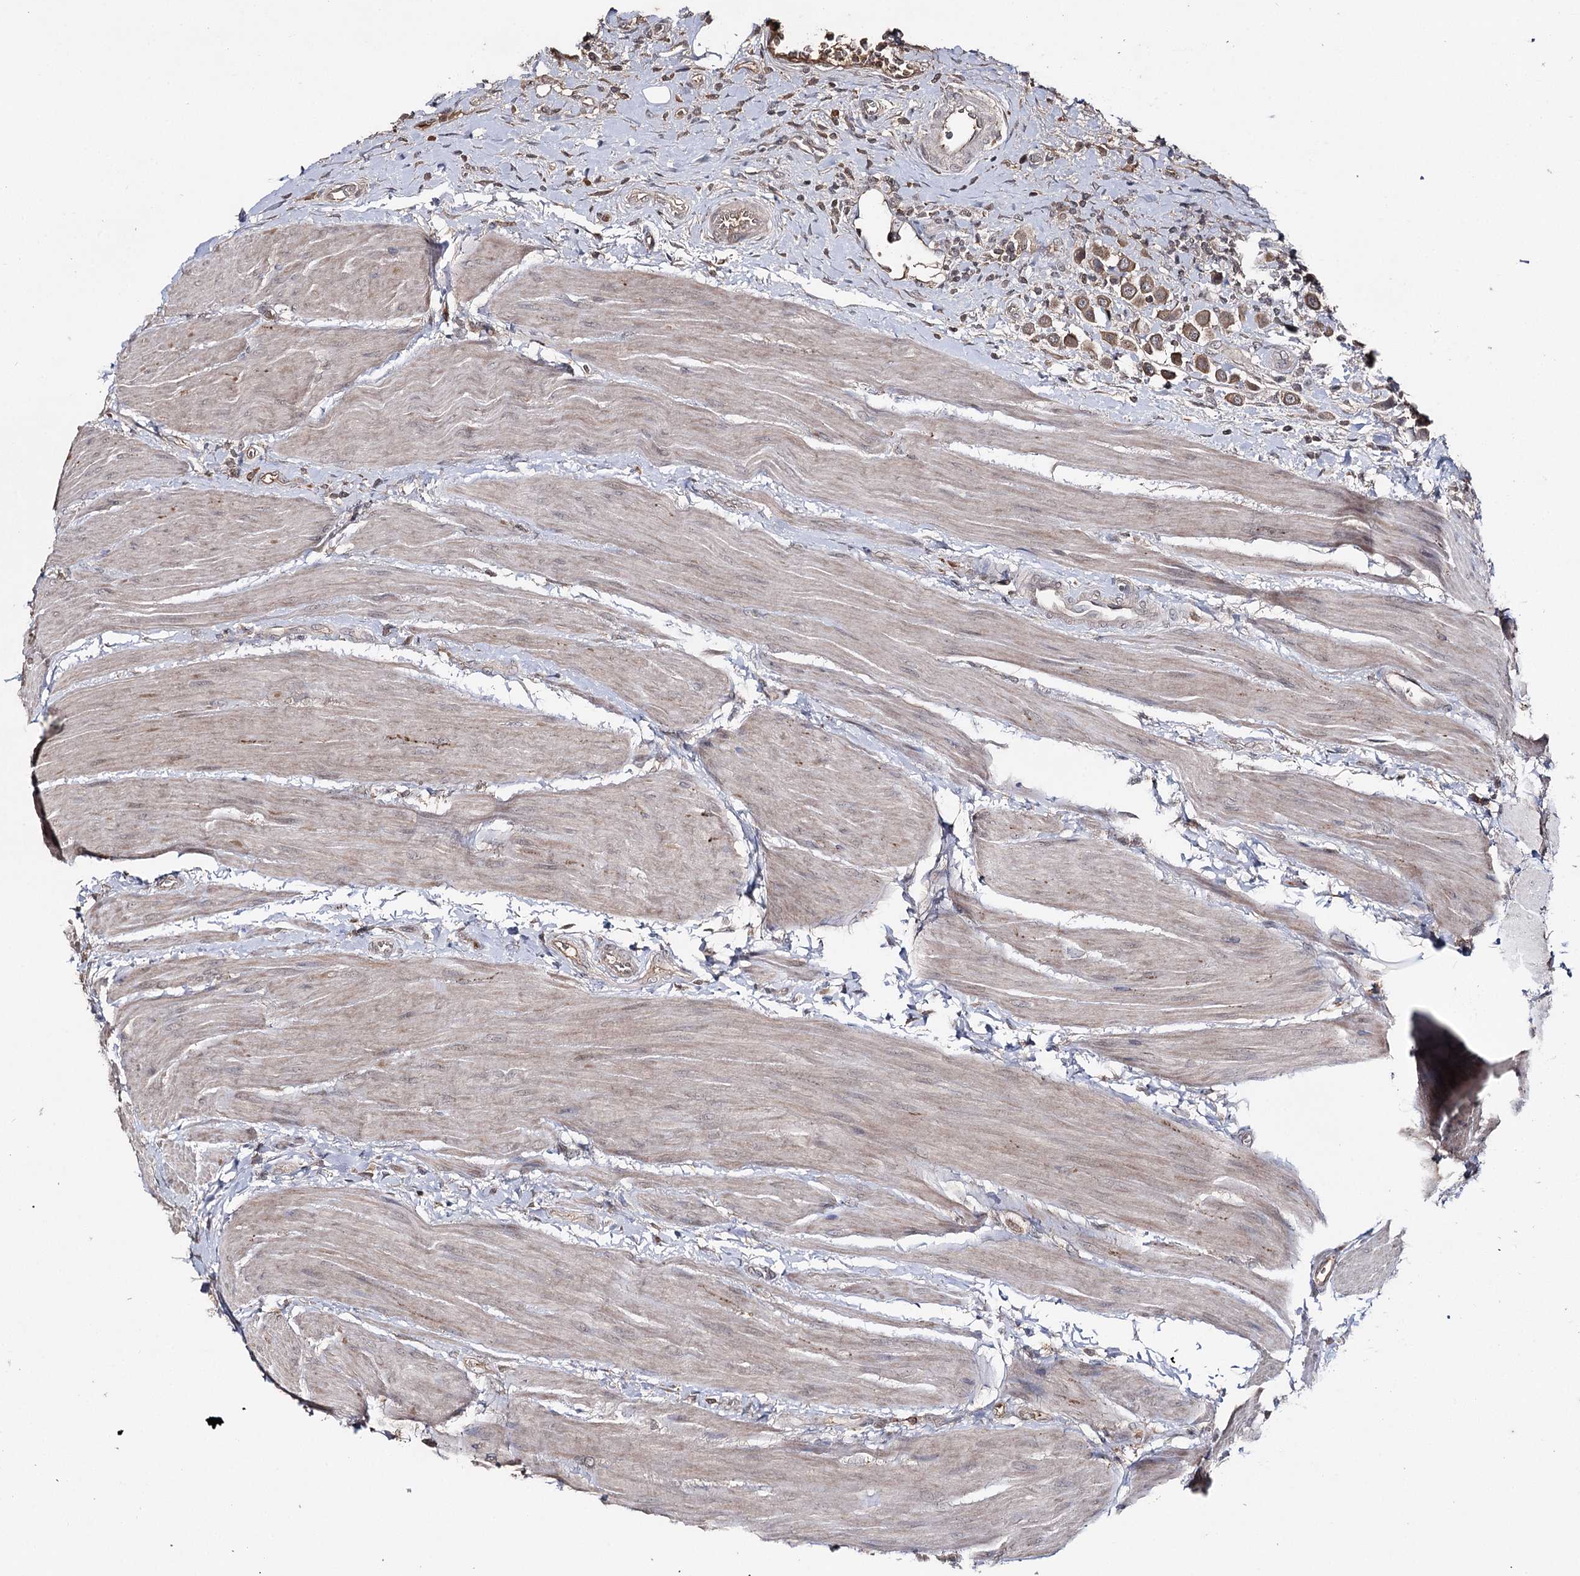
{"staining": {"intensity": "moderate", "quantity": "<25%", "location": "cytoplasmic/membranous"}, "tissue": "urothelial cancer", "cell_type": "Tumor cells", "image_type": "cancer", "snomed": [{"axis": "morphology", "description": "Urothelial carcinoma, High grade"}, {"axis": "topography", "description": "Urinary bladder"}], "caption": "Immunohistochemistry (DAB) staining of urothelial carcinoma (high-grade) exhibits moderate cytoplasmic/membranous protein positivity in approximately <25% of tumor cells.", "gene": "SYNGR3", "patient": {"sex": "male", "age": 50}}